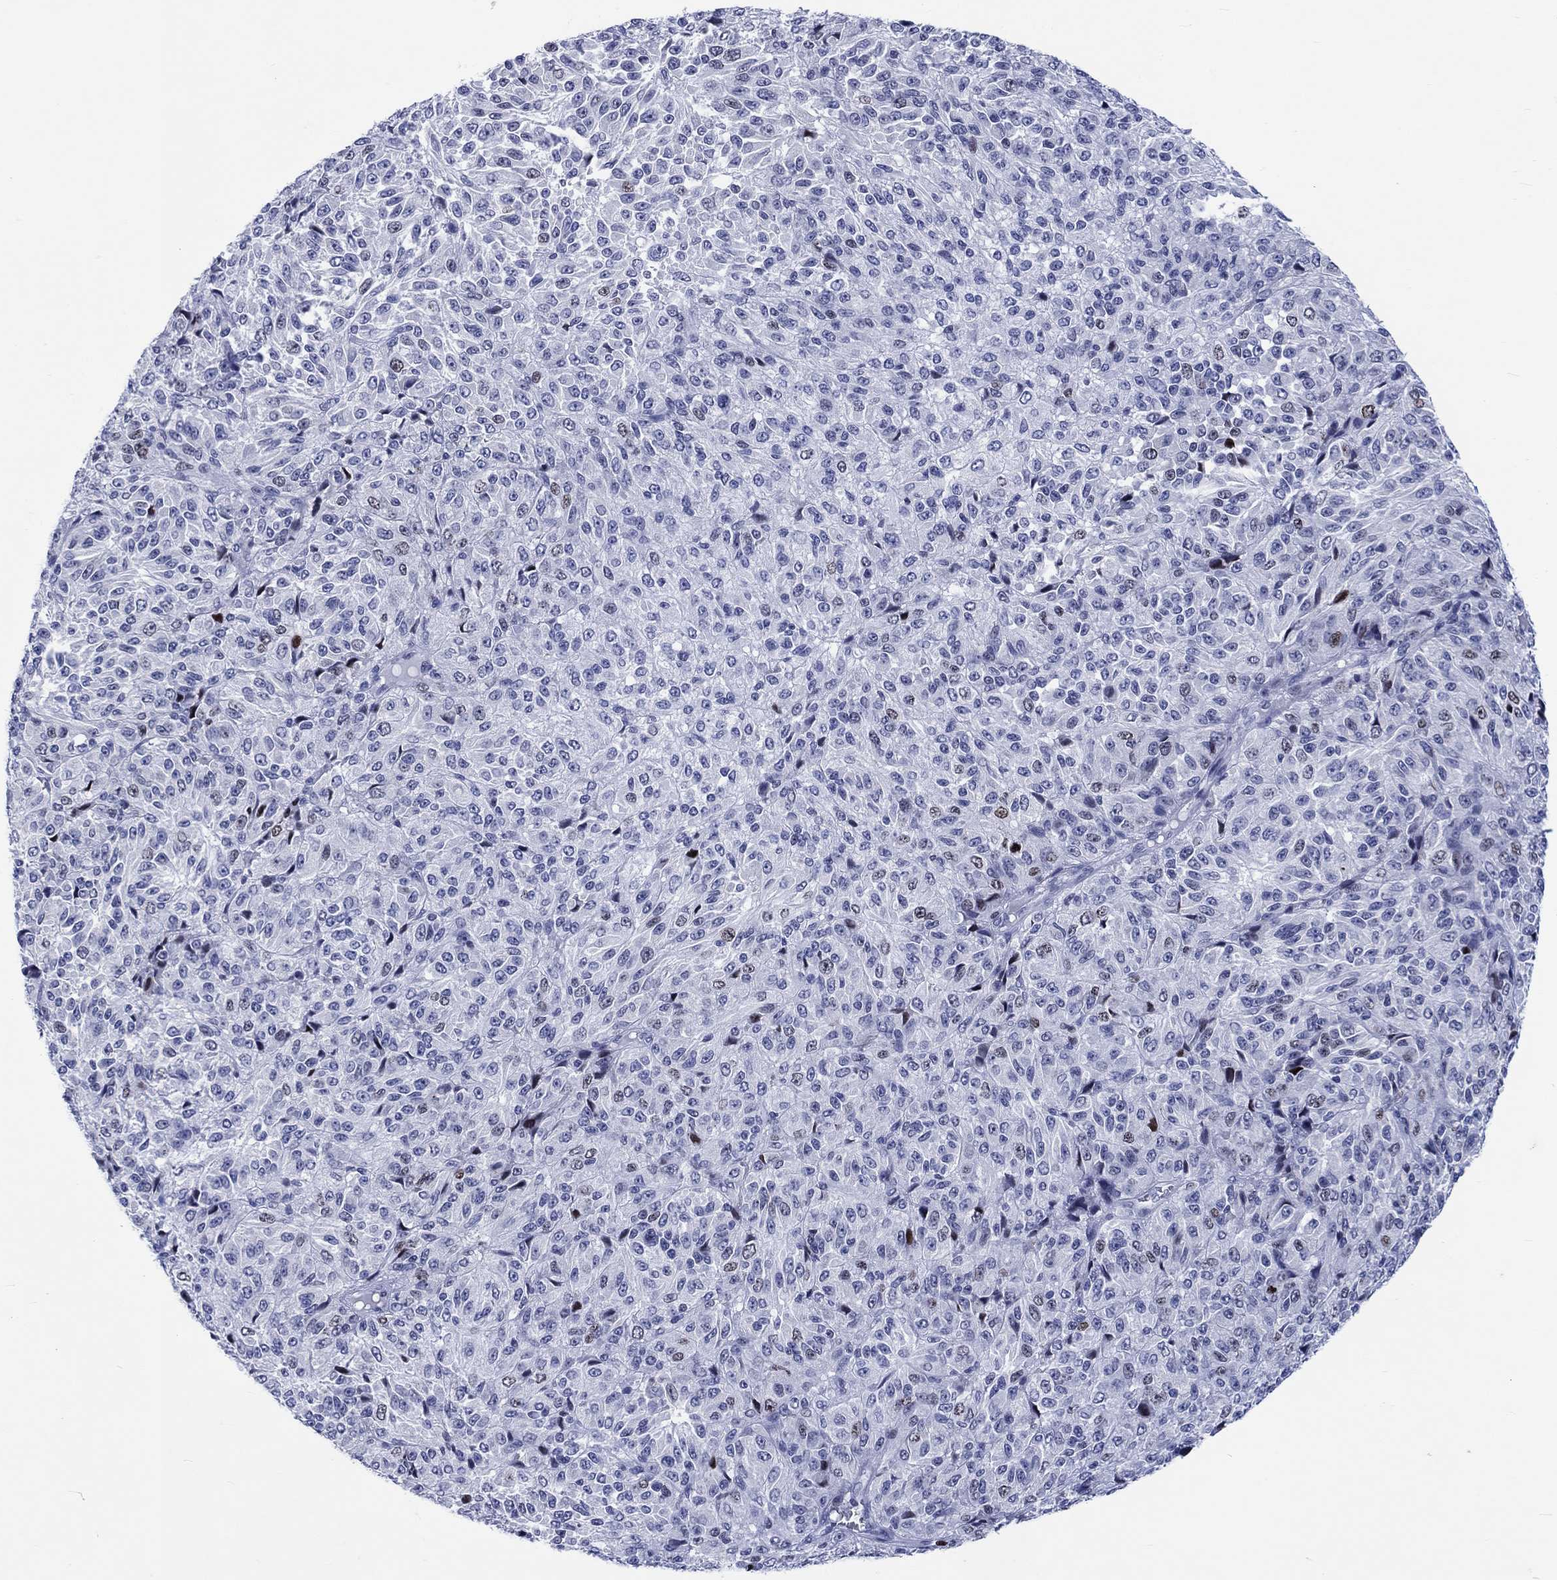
{"staining": {"intensity": "moderate", "quantity": "<25%", "location": "nuclear"}, "tissue": "melanoma", "cell_type": "Tumor cells", "image_type": "cancer", "snomed": [{"axis": "morphology", "description": "Malignant melanoma, Metastatic site"}, {"axis": "topography", "description": "Brain"}], "caption": "This photomicrograph shows immunohistochemistry staining of malignant melanoma (metastatic site), with low moderate nuclear staining in about <25% of tumor cells.", "gene": "CDCA2", "patient": {"sex": "female", "age": 56}}